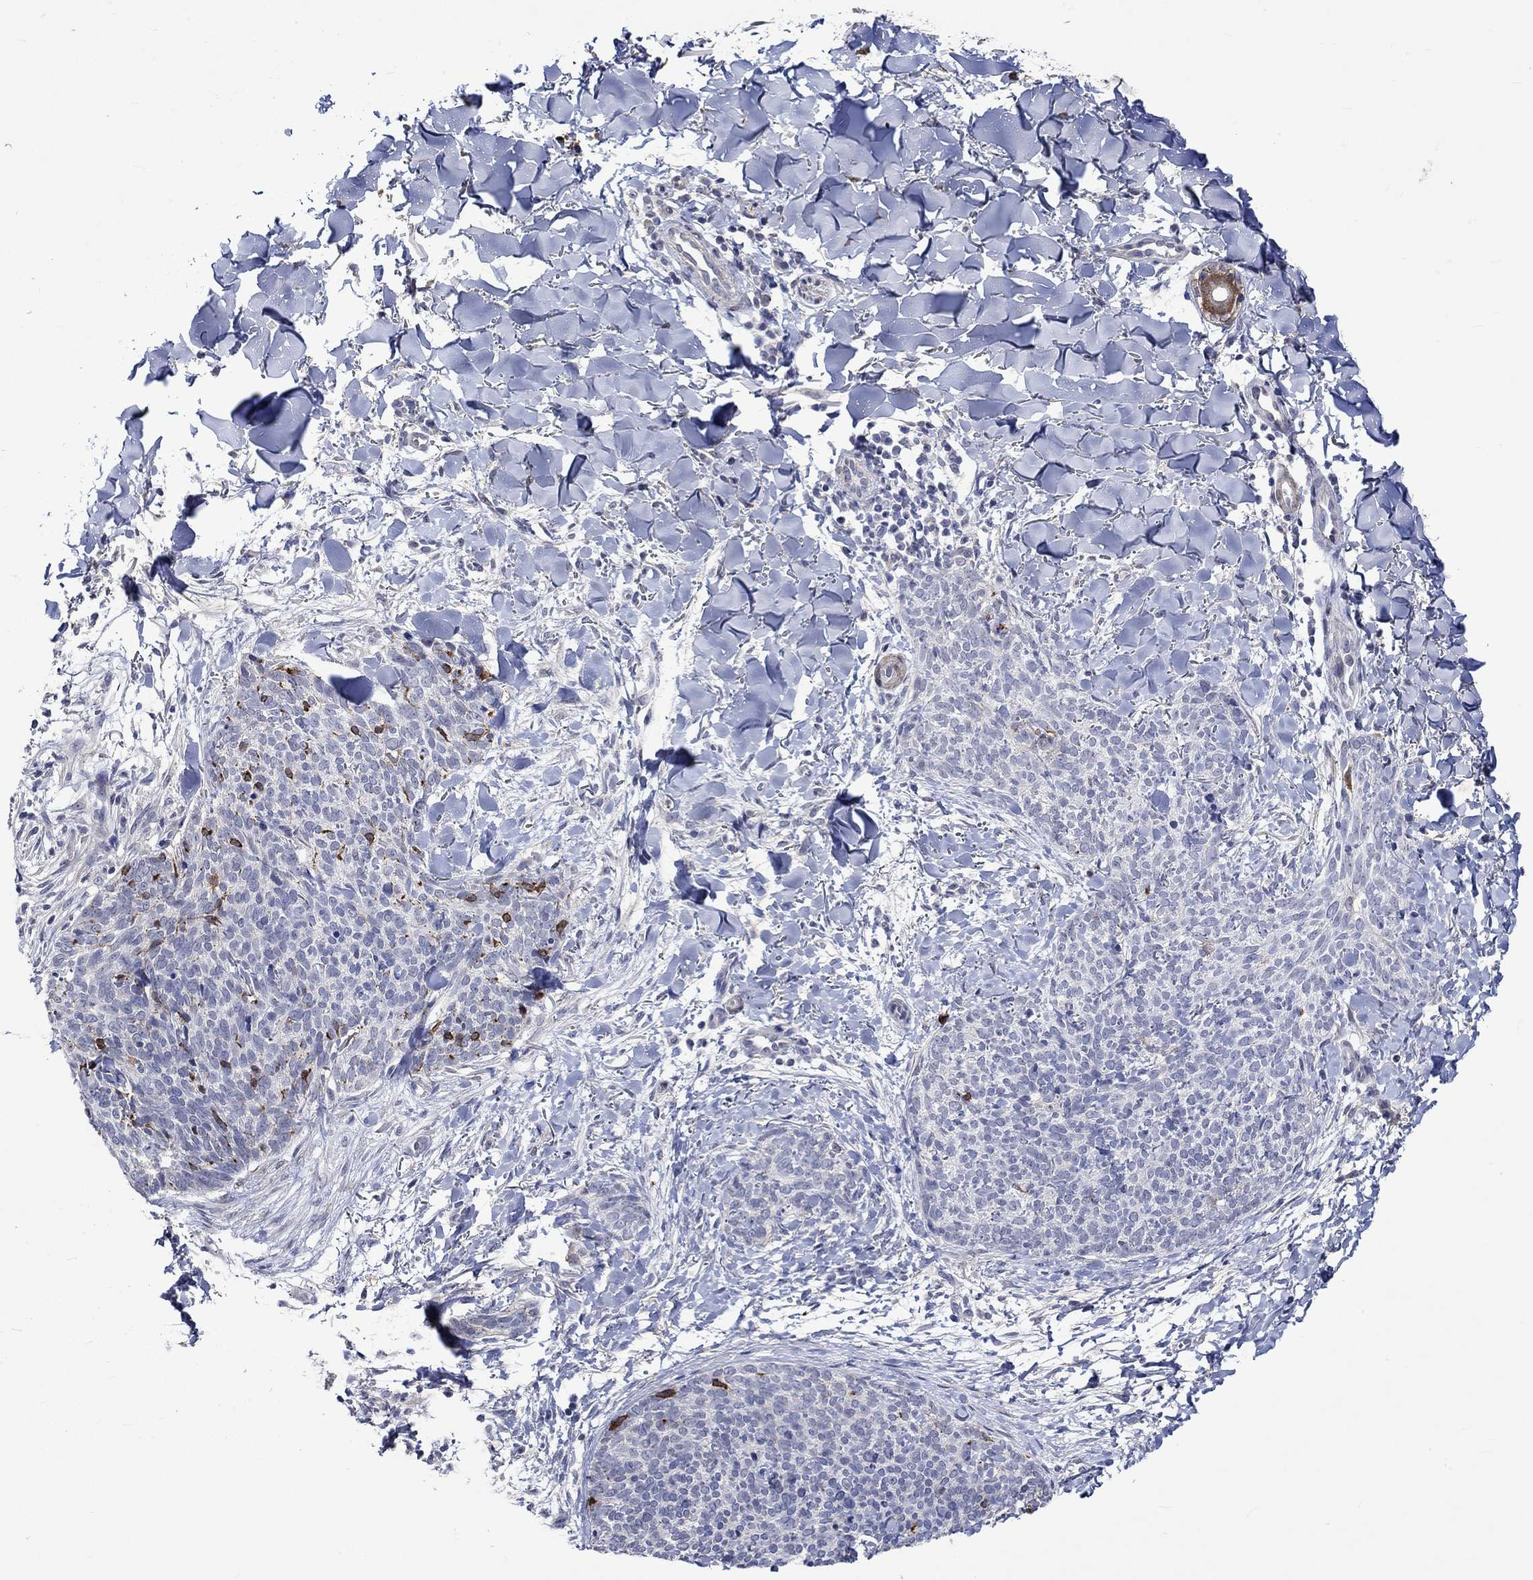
{"staining": {"intensity": "negative", "quantity": "none", "location": "none"}, "tissue": "skin cancer", "cell_type": "Tumor cells", "image_type": "cancer", "snomed": [{"axis": "morphology", "description": "Basal cell carcinoma"}, {"axis": "topography", "description": "Skin"}], "caption": "High power microscopy photomicrograph of an immunohistochemistry (IHC) image of basal cell carcinoma (skin), revealing no significant staining in tumor cells. (DAB (3,3'-diaminobenzidine) immunohistochemistry (IHC) with hematoxylin counter stain).", "gene": "CRYAB", "patient": {"sex": "male", "age": 64}}